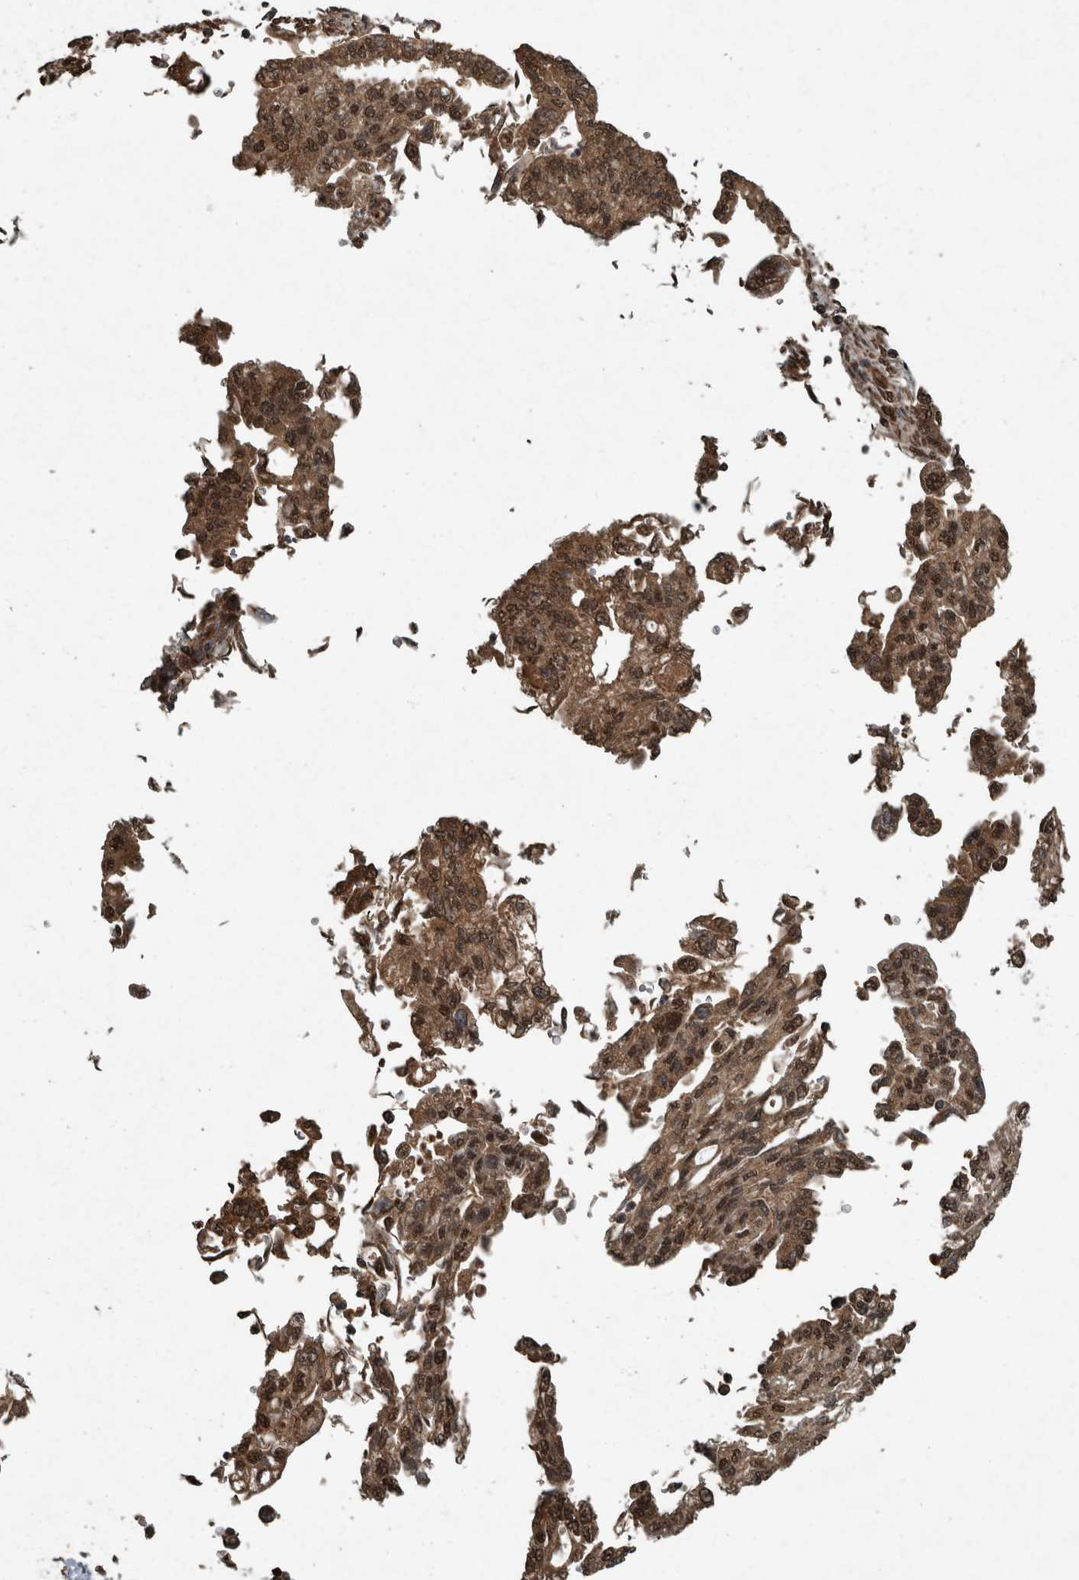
{"staining": {"intensity": "moderate", "quantity": ">75%", "location": "cytoplasmic/membranous,nuclear"}, "tissue": "pancreatic cancer", "cell_type": "Tumor cells", "image_type": "cancer", "snomed": [{"axis": "morphology", "description": "Normal tissue, NOS"}, {"axis": "topography", "description": "Pancreas"}], "caption": "Pancreatic cancer stained with DAB immunohistochemistry shows medium levels of moderate cytoplasmic/membranous and nuclear positivity in approximately >75% of tumor cells.", "gene": "ARHGEF12", "patient": {"sex": "male", "age": 42}}